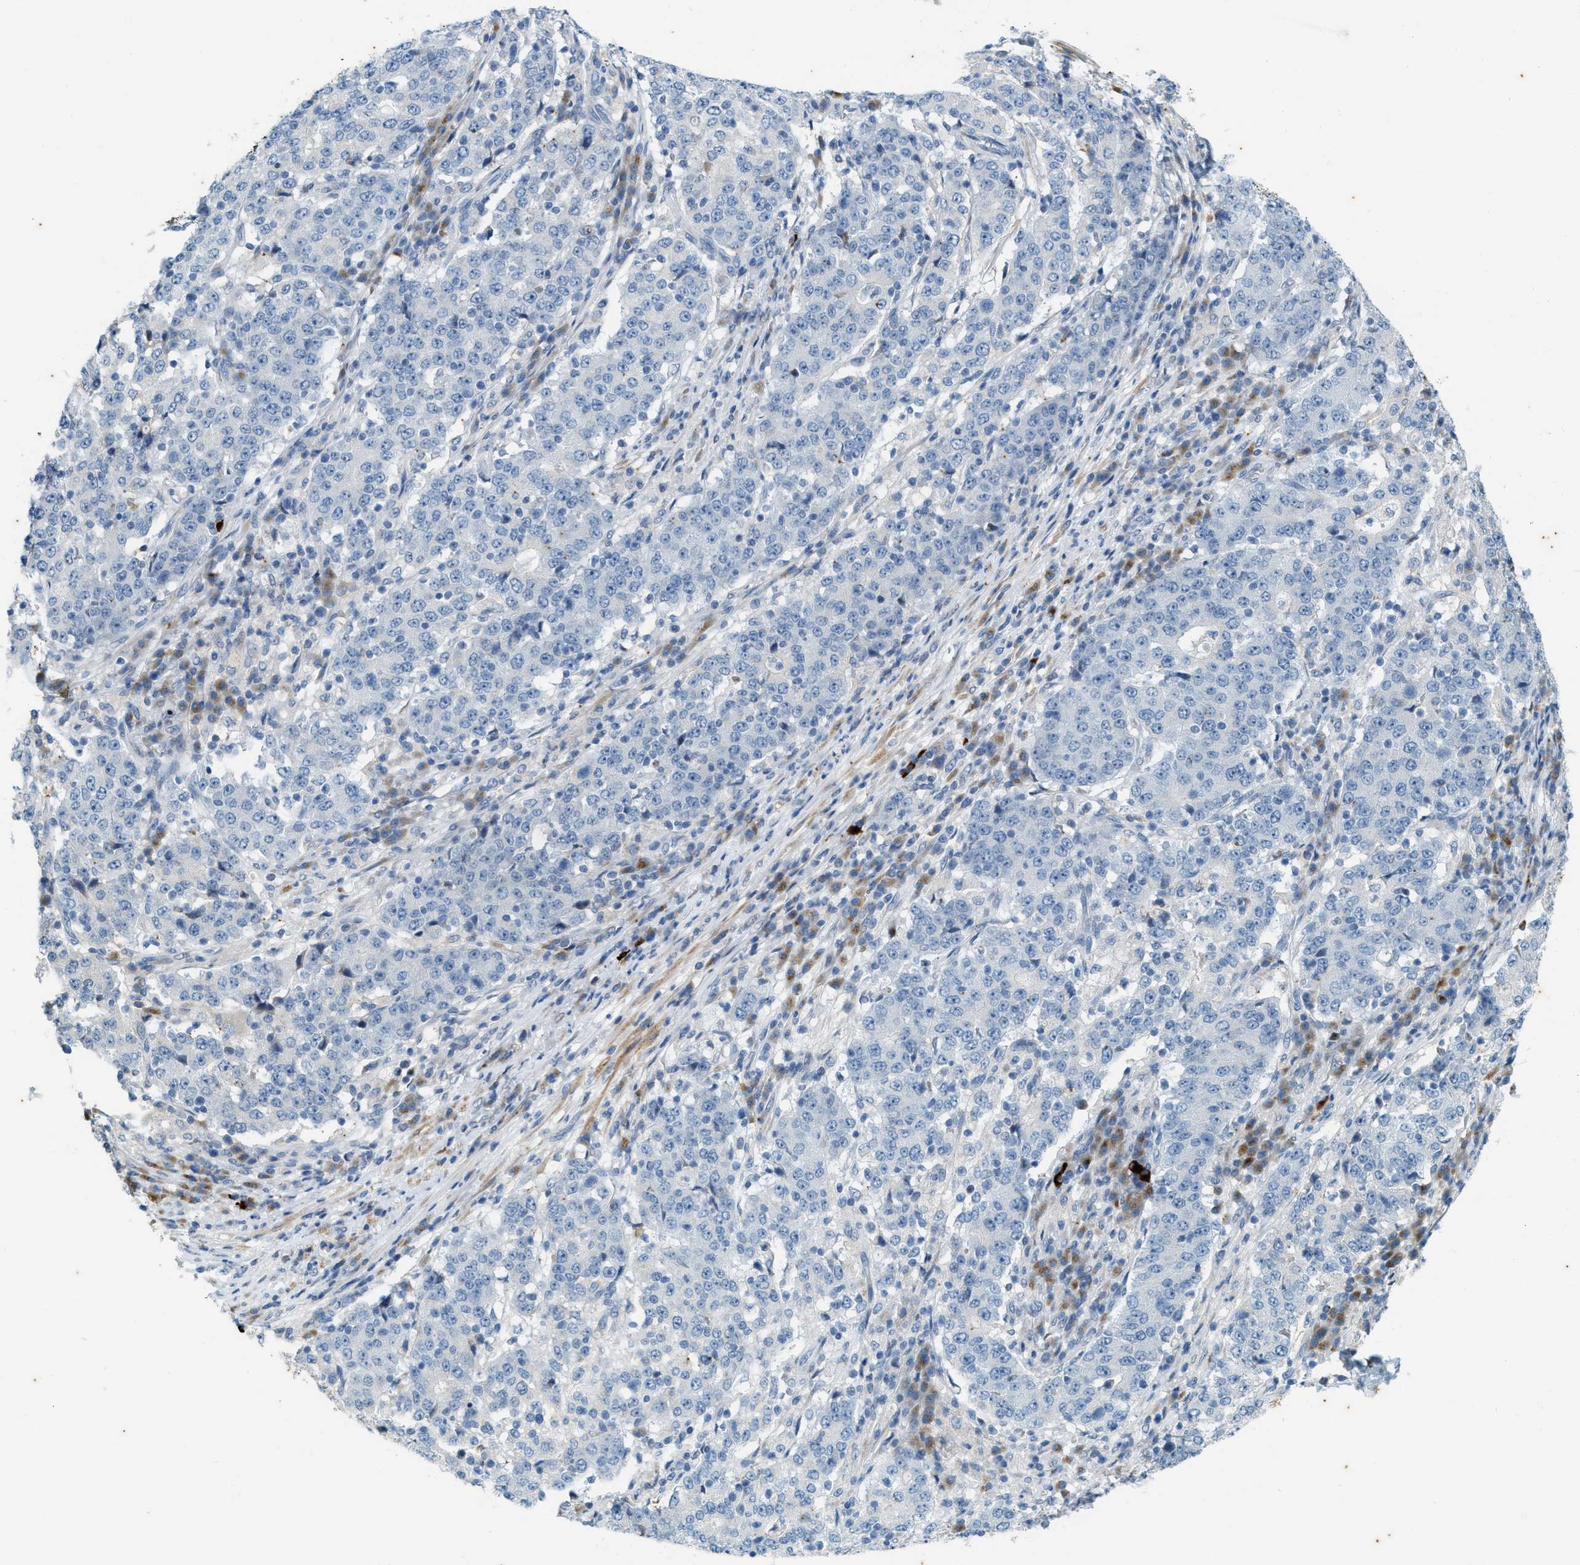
{"staining": {"intensity": "negative", "quantity": "none", "location": "none"}, "tissue": "stomach cancer", "cell_type": "Tumor cells", "image_type": "cancer", "snomed": [{"axis": "morphology", "description": "Adenocarcinoma, NOS"}, {"axis": "topography", "description": "Stomach"}], "caption": "Immunohistochemistry (IHC) photomicrograph of neoplastic tissue: stomach cancer stained with DAB (3,3'-diaminobenzidine) exhibits no significant protein staining in tumor cells. The staining is performed using DAB brown chromogen with nuclei counter-stained in using hematoxylin.", "gene": "CHPF2", "patient": {"sex": "male", "age": 59}}